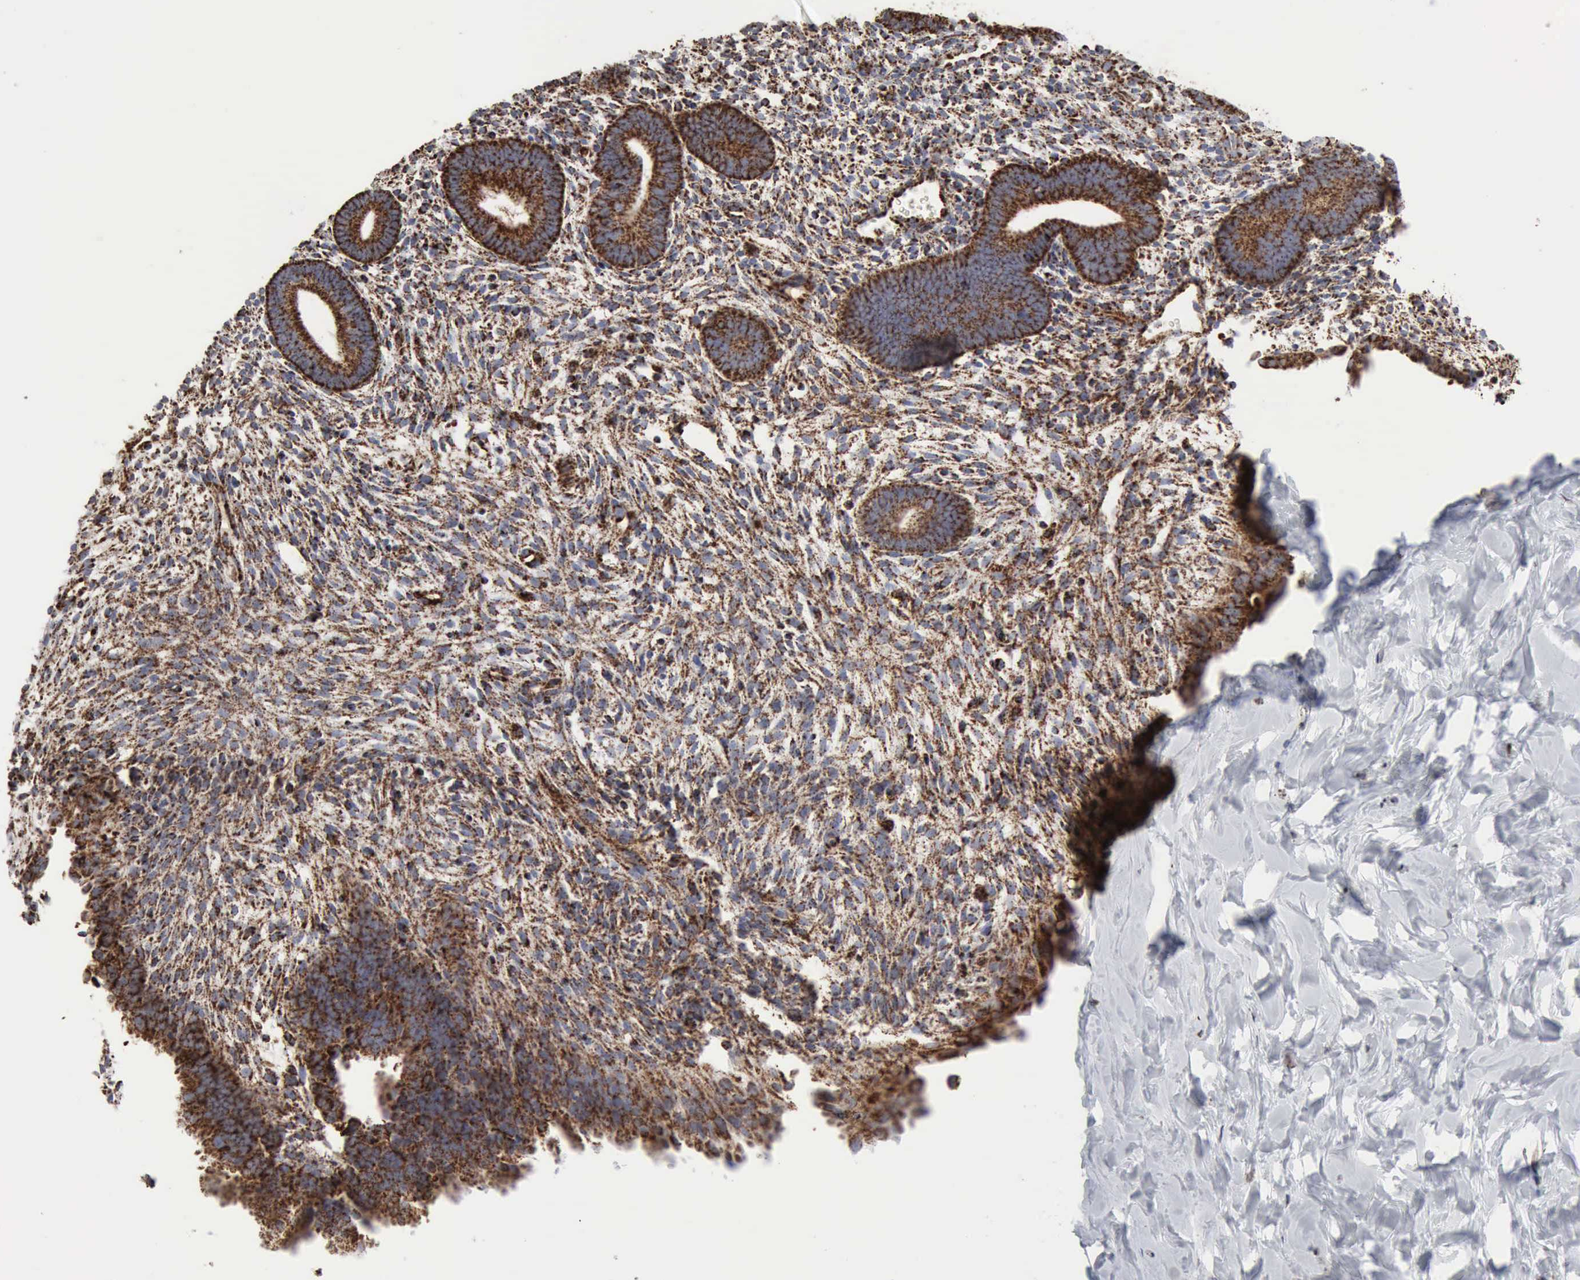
{"staining": {"intensity": "moderate", "quantity": ">75%", "location": "cytoplasmic/membranous"}, "tissue": "endometrium", "cell_type": "Cells in endometrial stroma", "image_type": "normal", "snomed": [{"axis": "morphology", "description": "Normal tissue, NOS"}, {"axis": "topography", "description": "Smooth muscle"}, {"axis": "topography", "description": "Endometrium"}], "caption": "Immunohistochemistry photomicrograph of benign endometrium stained for a protein (brown), which reveals medium levels of moderate cytoplasmic/membranous expression in approximately >75% of cells in endometrial stroma.", "gene": "ACO2", "patient": {"sex": "female", "age": 57}}